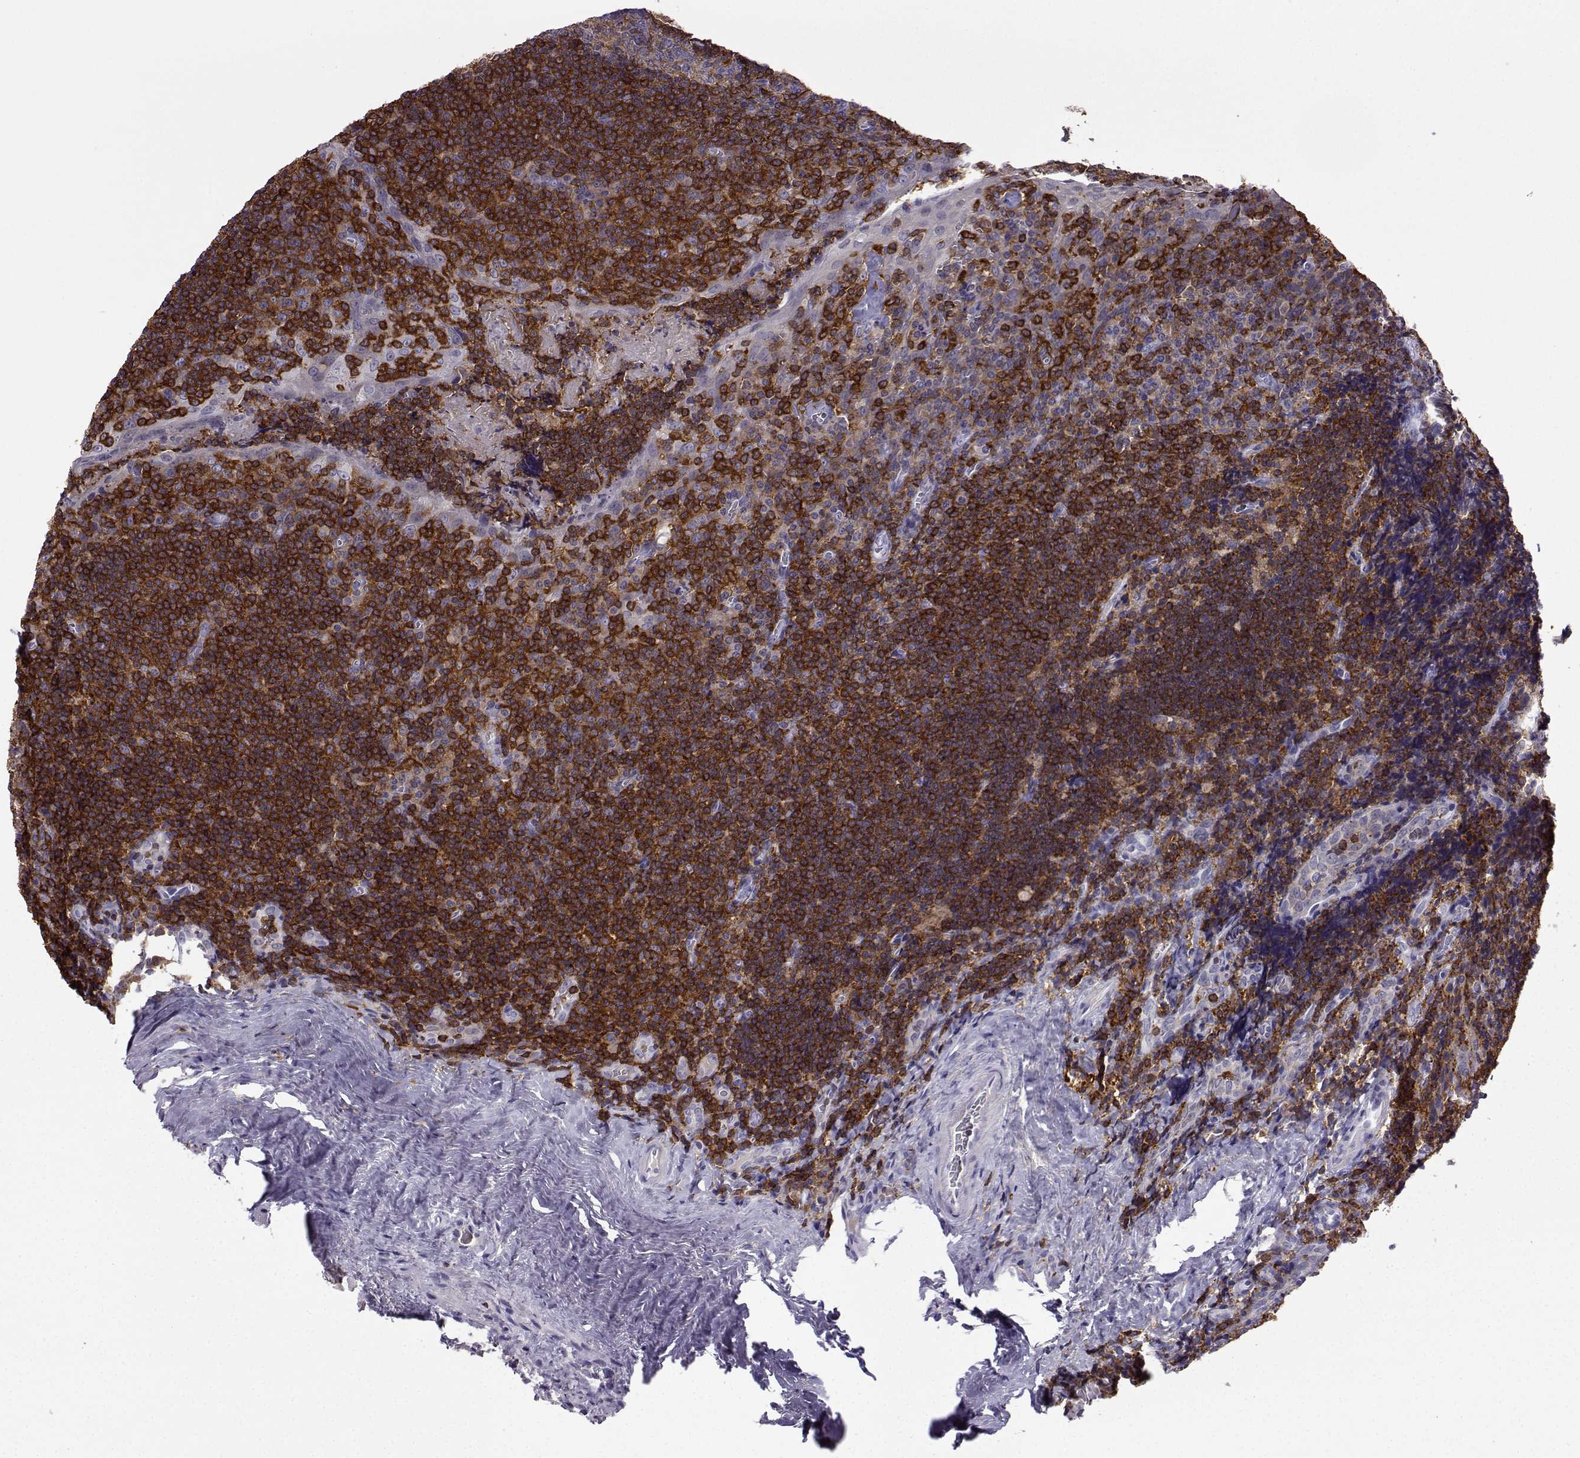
{"staining": {"intensity": "weak", "quantity": ">75%", "location": "cytoplasmic/membranous"}, "tissue": "tonsil", "cell_type": "Germinal center cells", "image_type": "normal", "snomed": [{"axis": "morphology", "description": "Normal tissue, NOS"}, {"axis": "morphology", "description": "Inflammation, NOS"}, {"axis": "topography", "description": "Tonsil"}], "caption": "IHC of benign human tonsil displays low levels of weak cytoplasmic/membranous expression in about >75% of germinal center cells.", "gene": "DOCK10", "patient": {"sex": "female", "age": 31}}